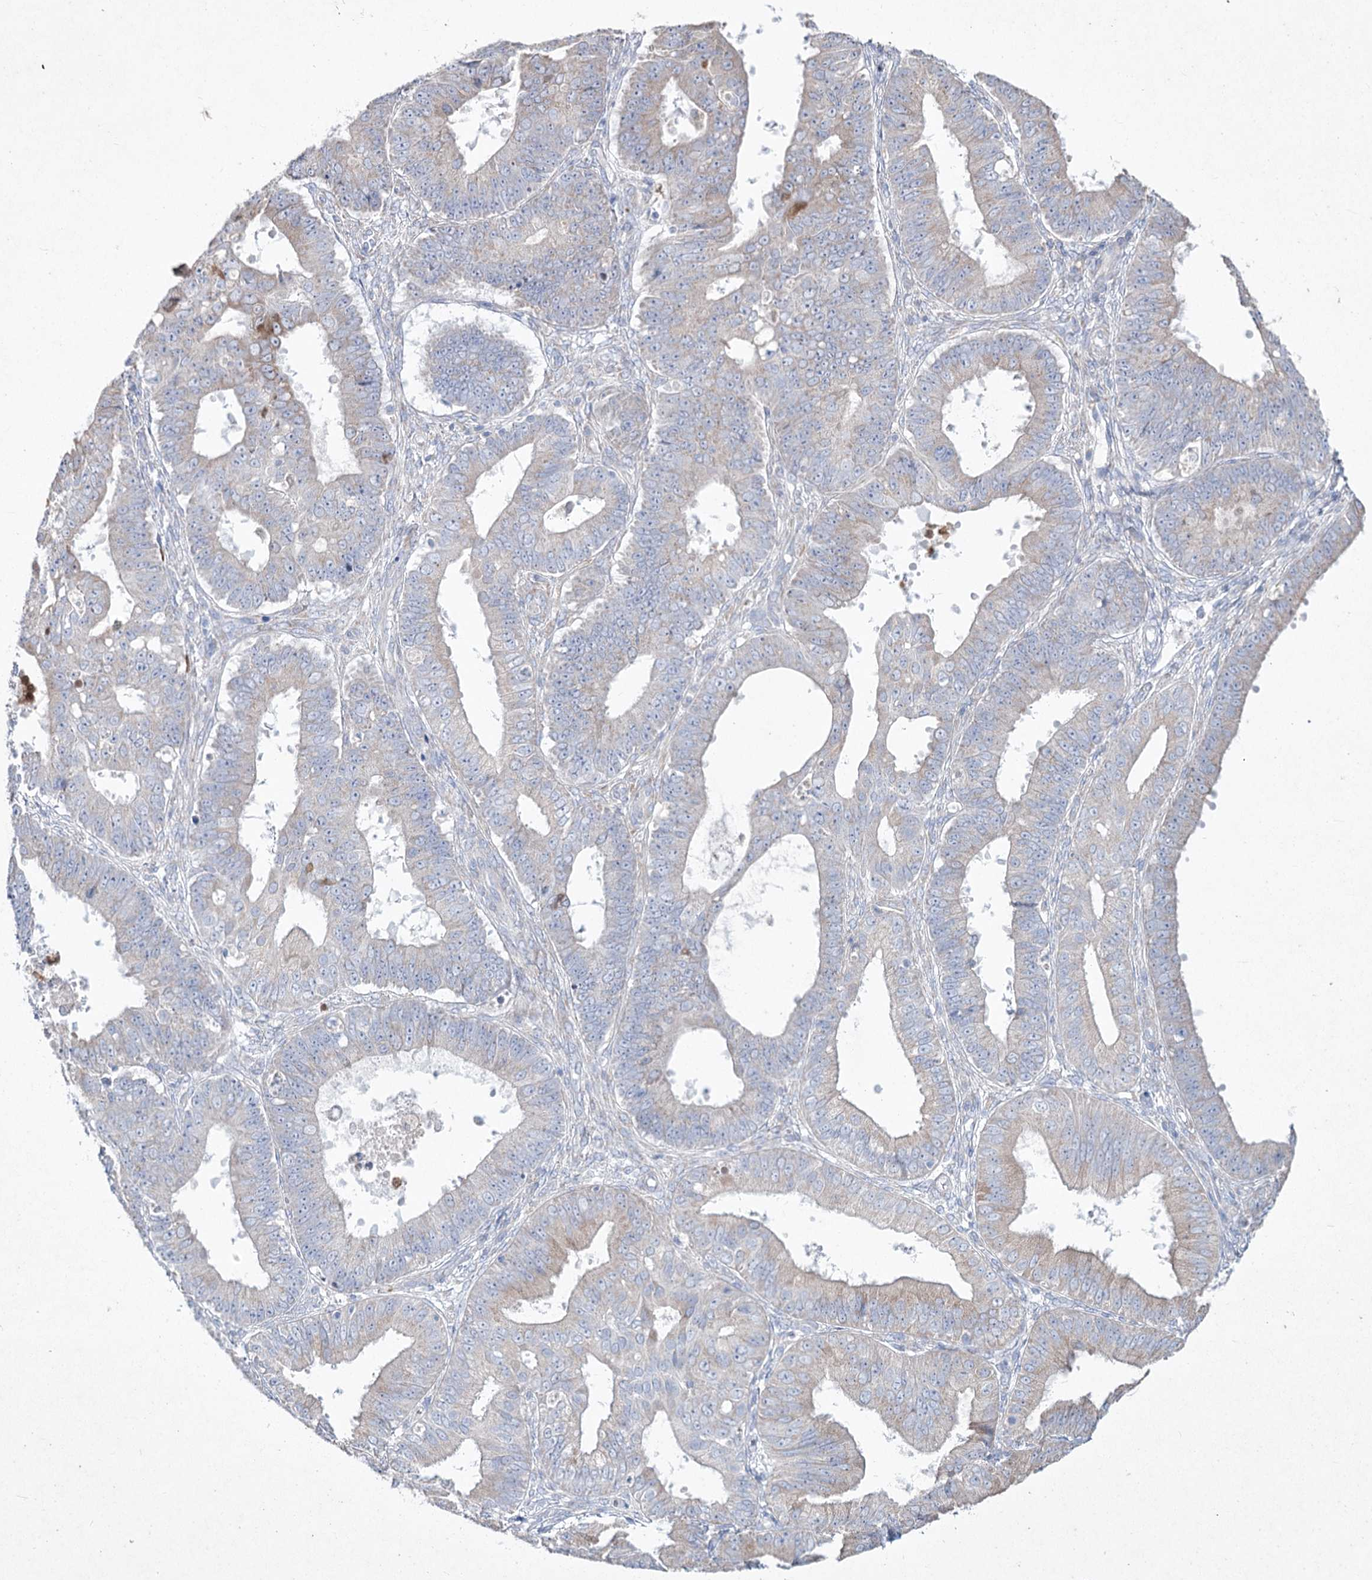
{"staining": {"intensity": "negative", "quantity": "none", "location": "none"}, "tissue": "ovarian cancer", "cell_type": "Tumor cells", "image_type": "cancer", "snomed": [{"axis": "morphology", "description": "Carcinoma, endometroid"}, {"axis": "topography", "description": "Appendix"}, {"axis": "topography", "description": "Ovary"}], "caption": "Ovarian cancer (endometroid carcinoma) stained for a protein using immunohistochemistry (IHC) demonstrates no staining tumor cells.", "gene": "NIPAL4", "patient": {"sex": "female", "age": 42}}